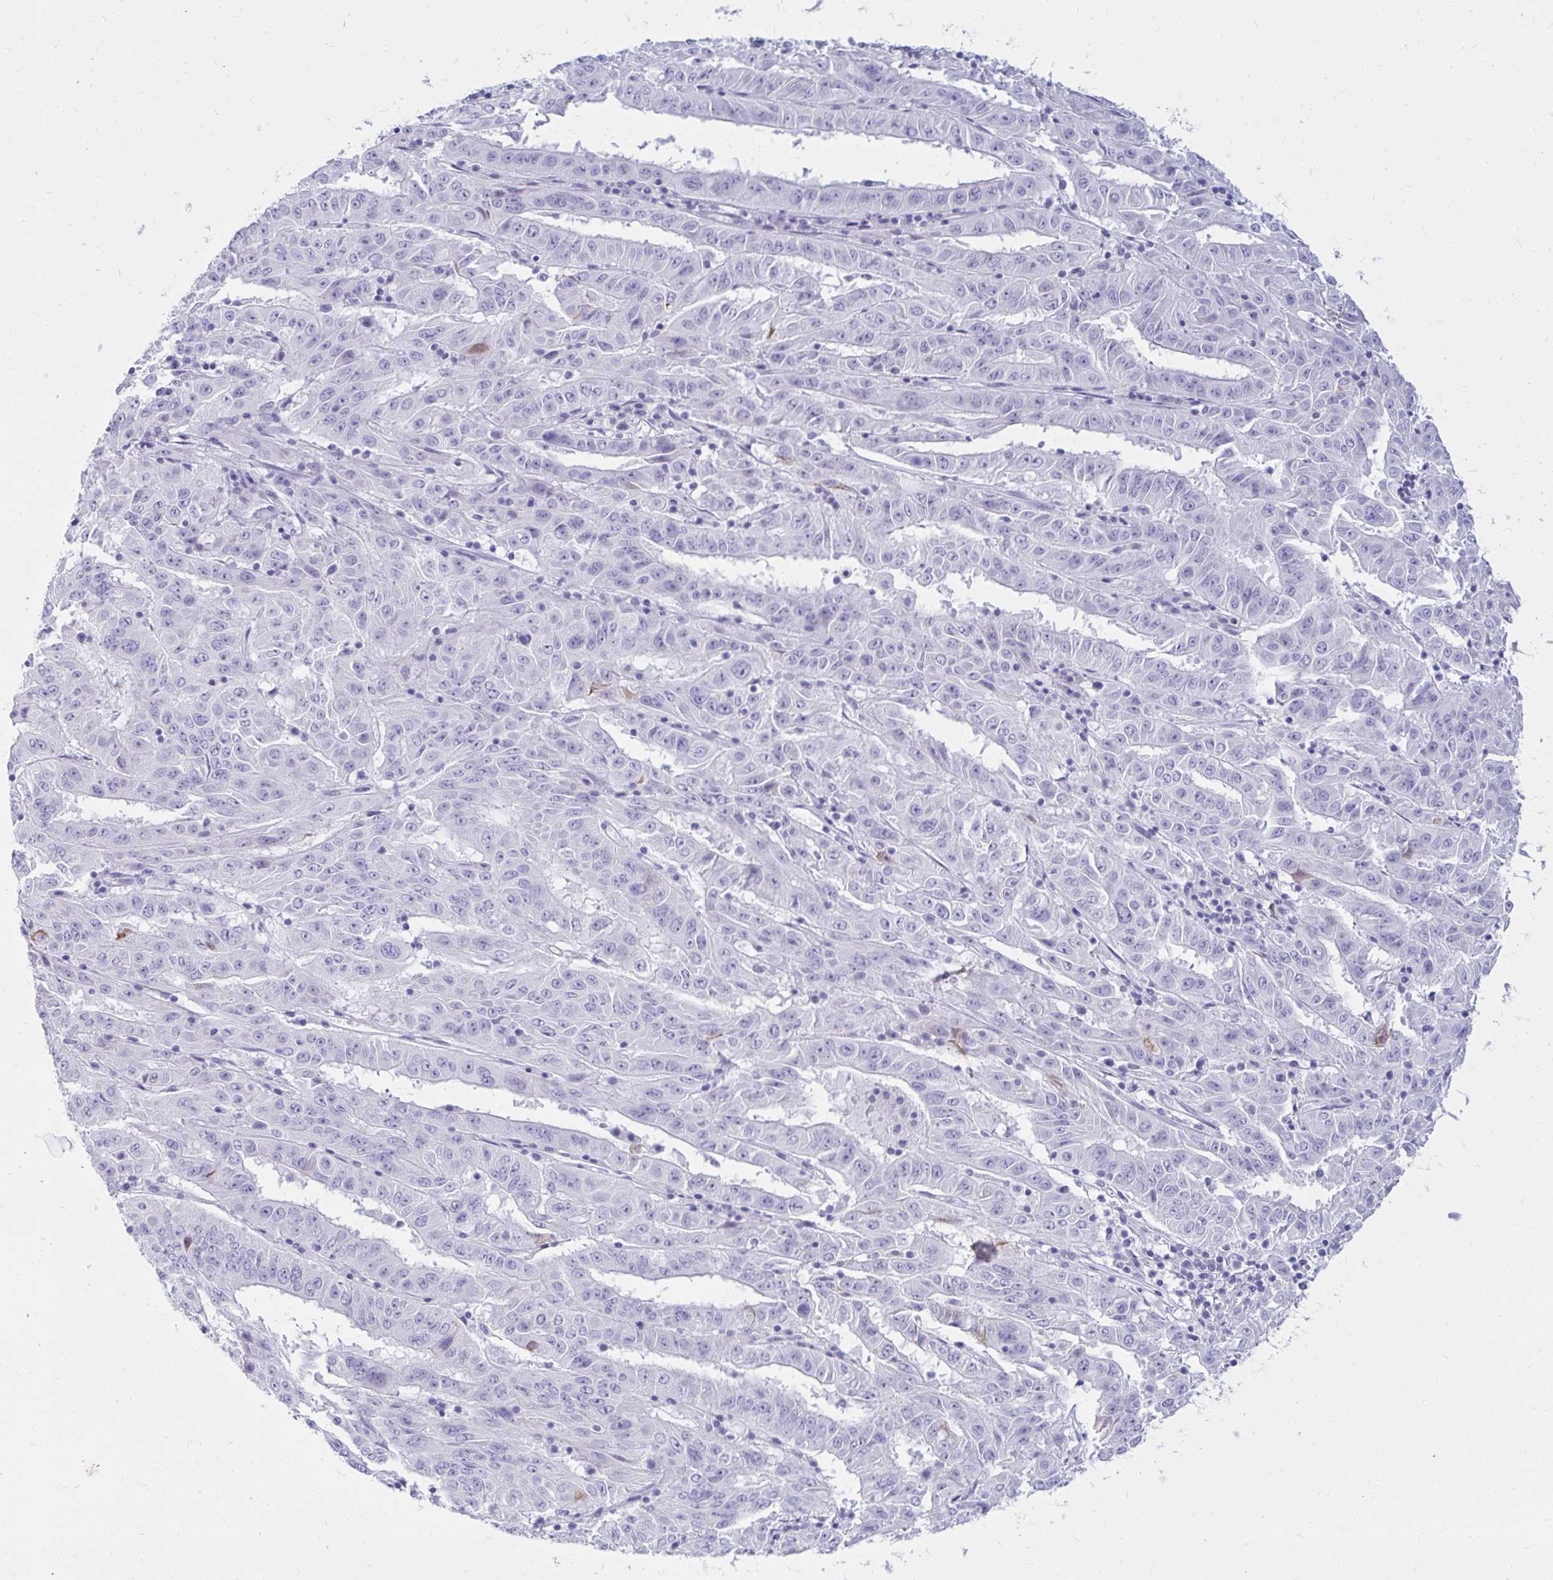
{"staining": {"intensity": "negative", "quantity": "none", "location": "none"}, "tissue": "pancreatic cancer", "cell_type": "Tumor cells", "image_type": "cancer", "snomed": [{"axis": "morphology", "description": "Adenocarcinoma, NOS"}, {"axis": "topography", "description": "Pancreas"}], "caption": "IHC histopathology image of neoplastic tissue: human pancreatic adenocarcinoma stained with DAB demonstrates no significant protein staining in tumor cells.", "gene": "NANOGNB", "patient": {"sex": "male", "age": 63}}